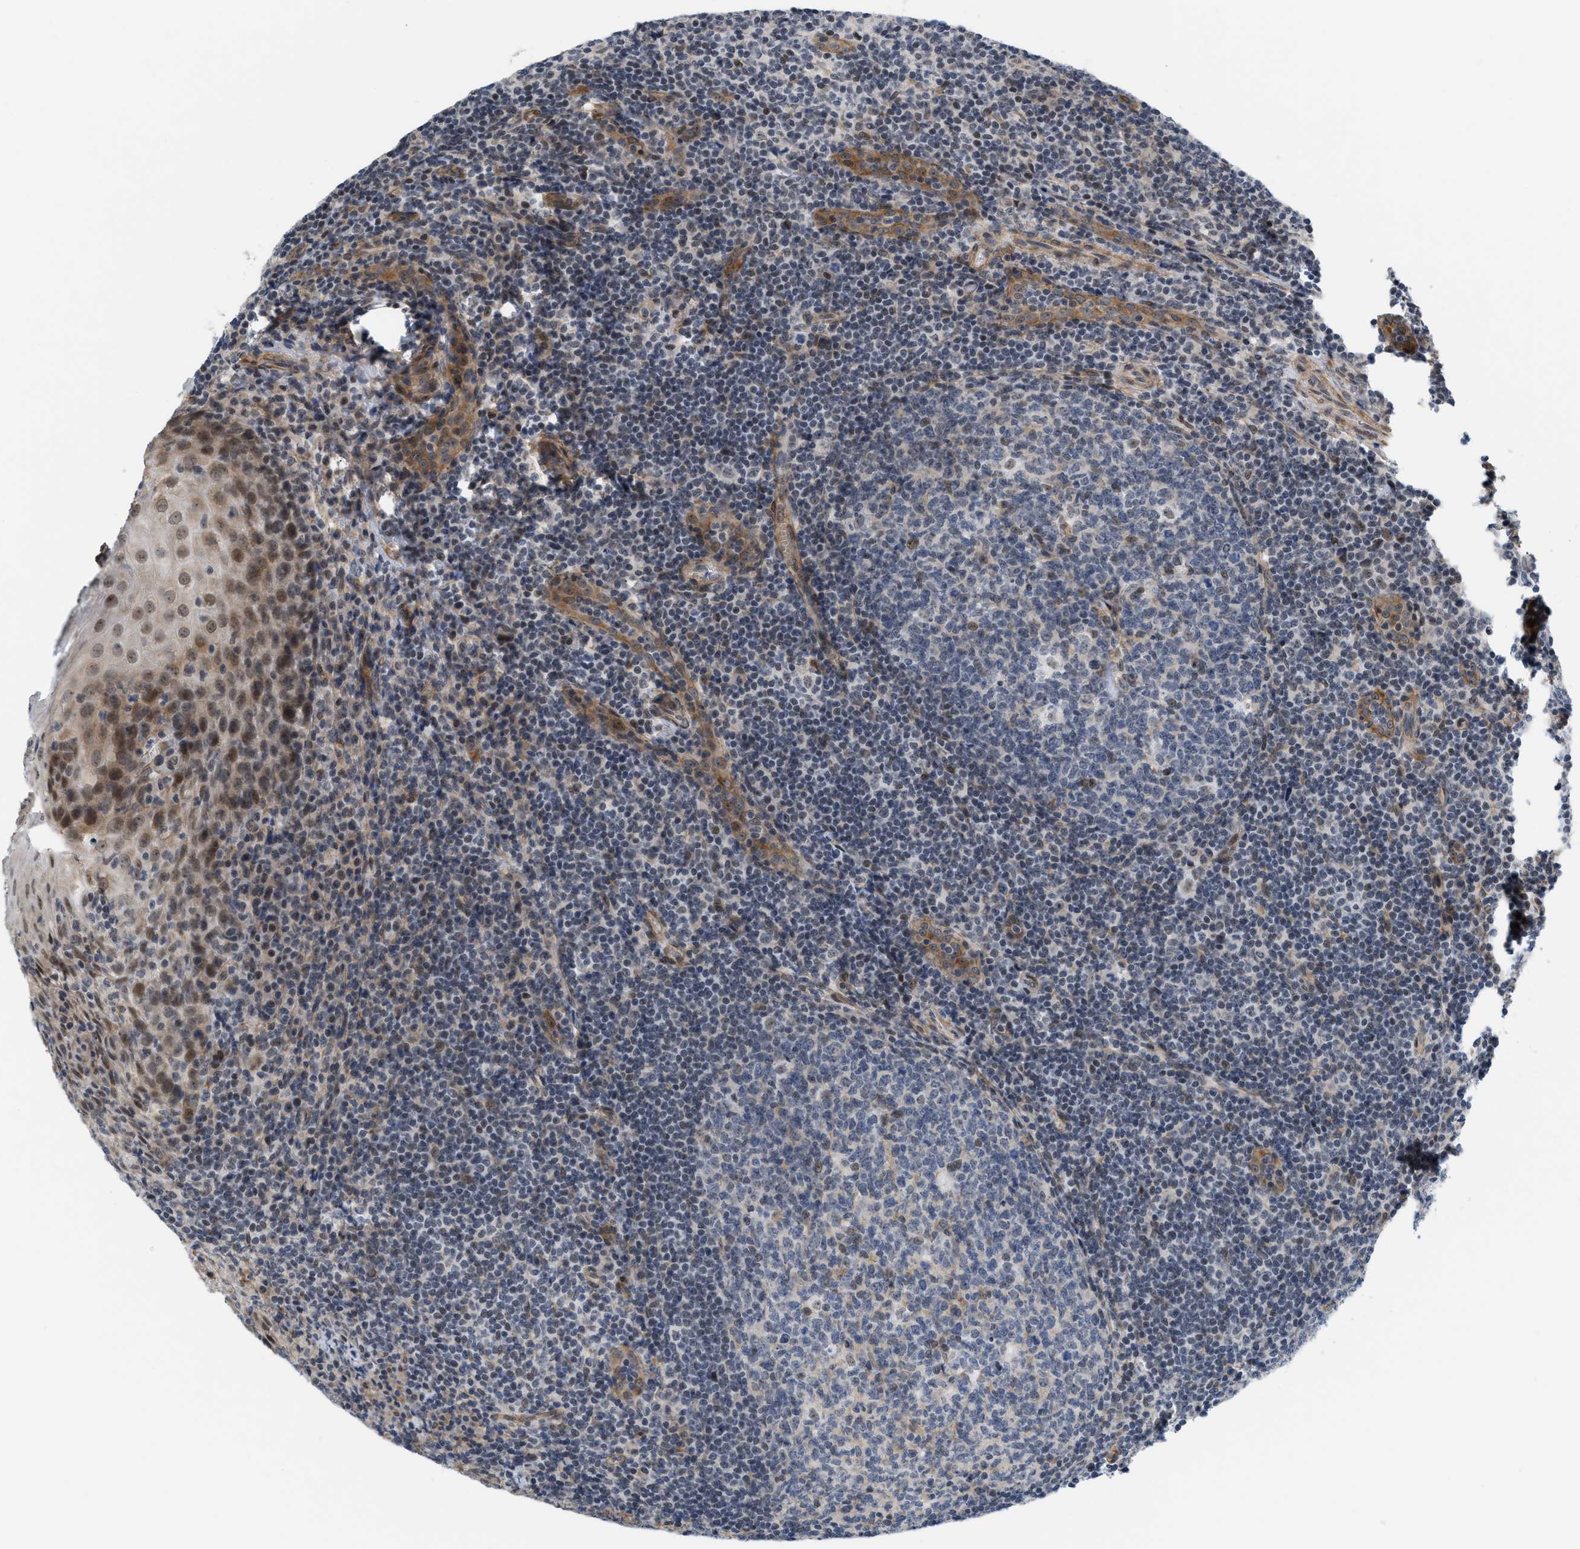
{"staining": {"intensity": "negative", "quantity": "none", "location": "none"}, "tissue": "tonsil", "cell_type": "Germinal center cells", "image_type": "normal", "snomed": [{"axis": "morphology", "description": "Normal tissue, NOS"}, {"axis": "topography", "description": "Tonsil"}], "caption": "The image exhibits no staining of germinal center cells in unremarkable tonsil. Brightfield microscopy of IHC stained with DAB (brown) and hematoxylin (blue), captured at high magnification.", "gene": "GPRASP2", "patient": {"sex": "male", "age": 37}}